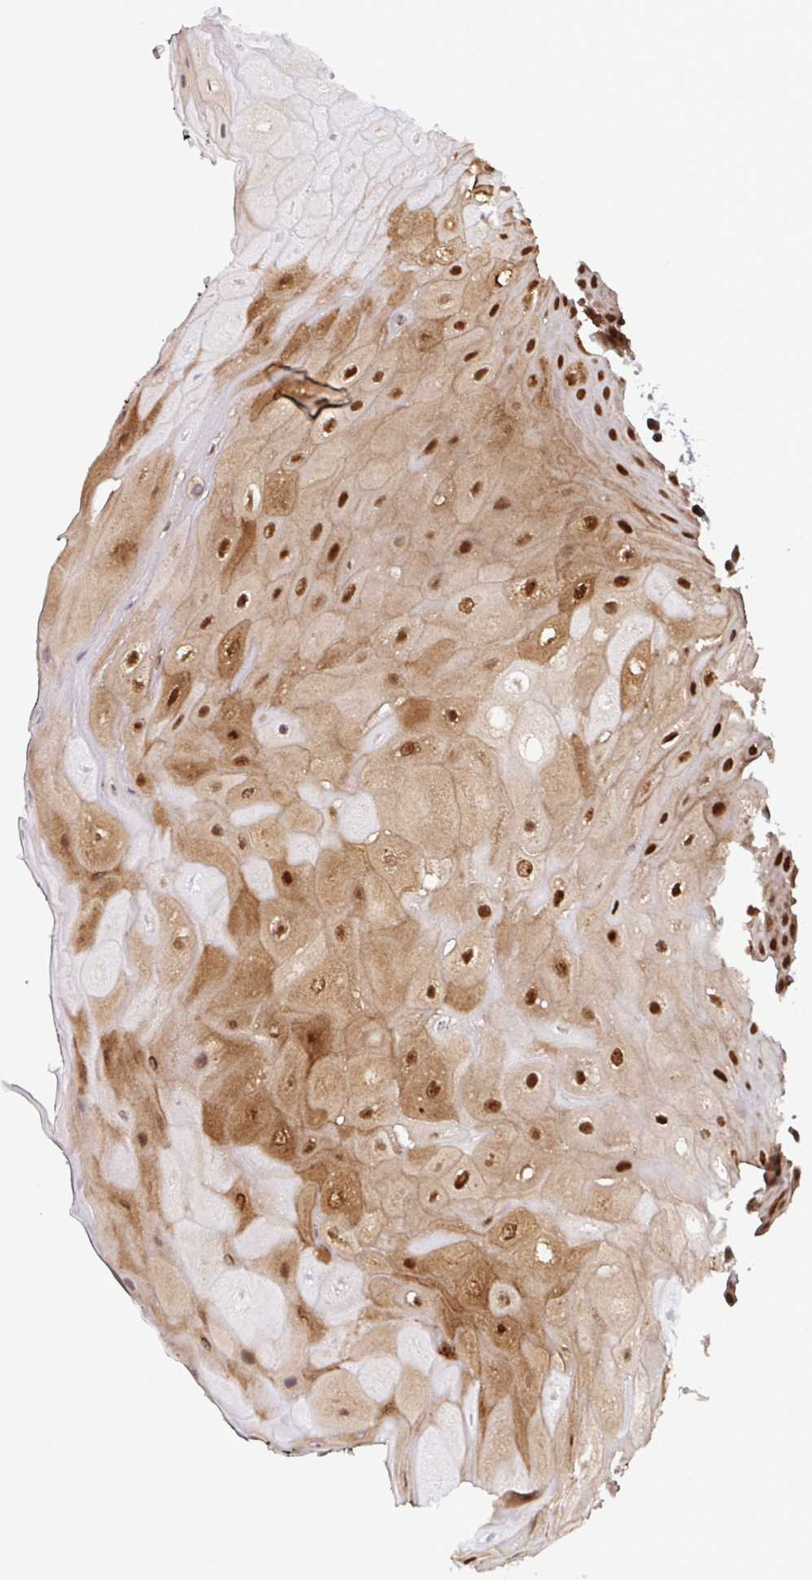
{"staining": {"intensity": "strong", "quantity": ">75%", "location": "cytoplasmic/membranous,nuclear"}, "tissue": "oral mucosa", "cell_type": "Squamous epithelial cells", "image_type": "normal", "snomed": [{"axis": "morphology", "description": "Normal tissue, NOS"}, {"axis": "topography", "description": "Oral tissue"}, {"axis": "topography", "description": "Tounge, NOS"}], "caption": "Oral mucosa was stained to show a protein in brown. There is high levels of strong cytoplasmic/membranous,nuclear expression in about >75% of squamous epithelial cells. (Brightfield microscopy of DAB IHC at high magnification).", "gene": "DNAJB1", "patient": {"sex": "female", "age": 59}}